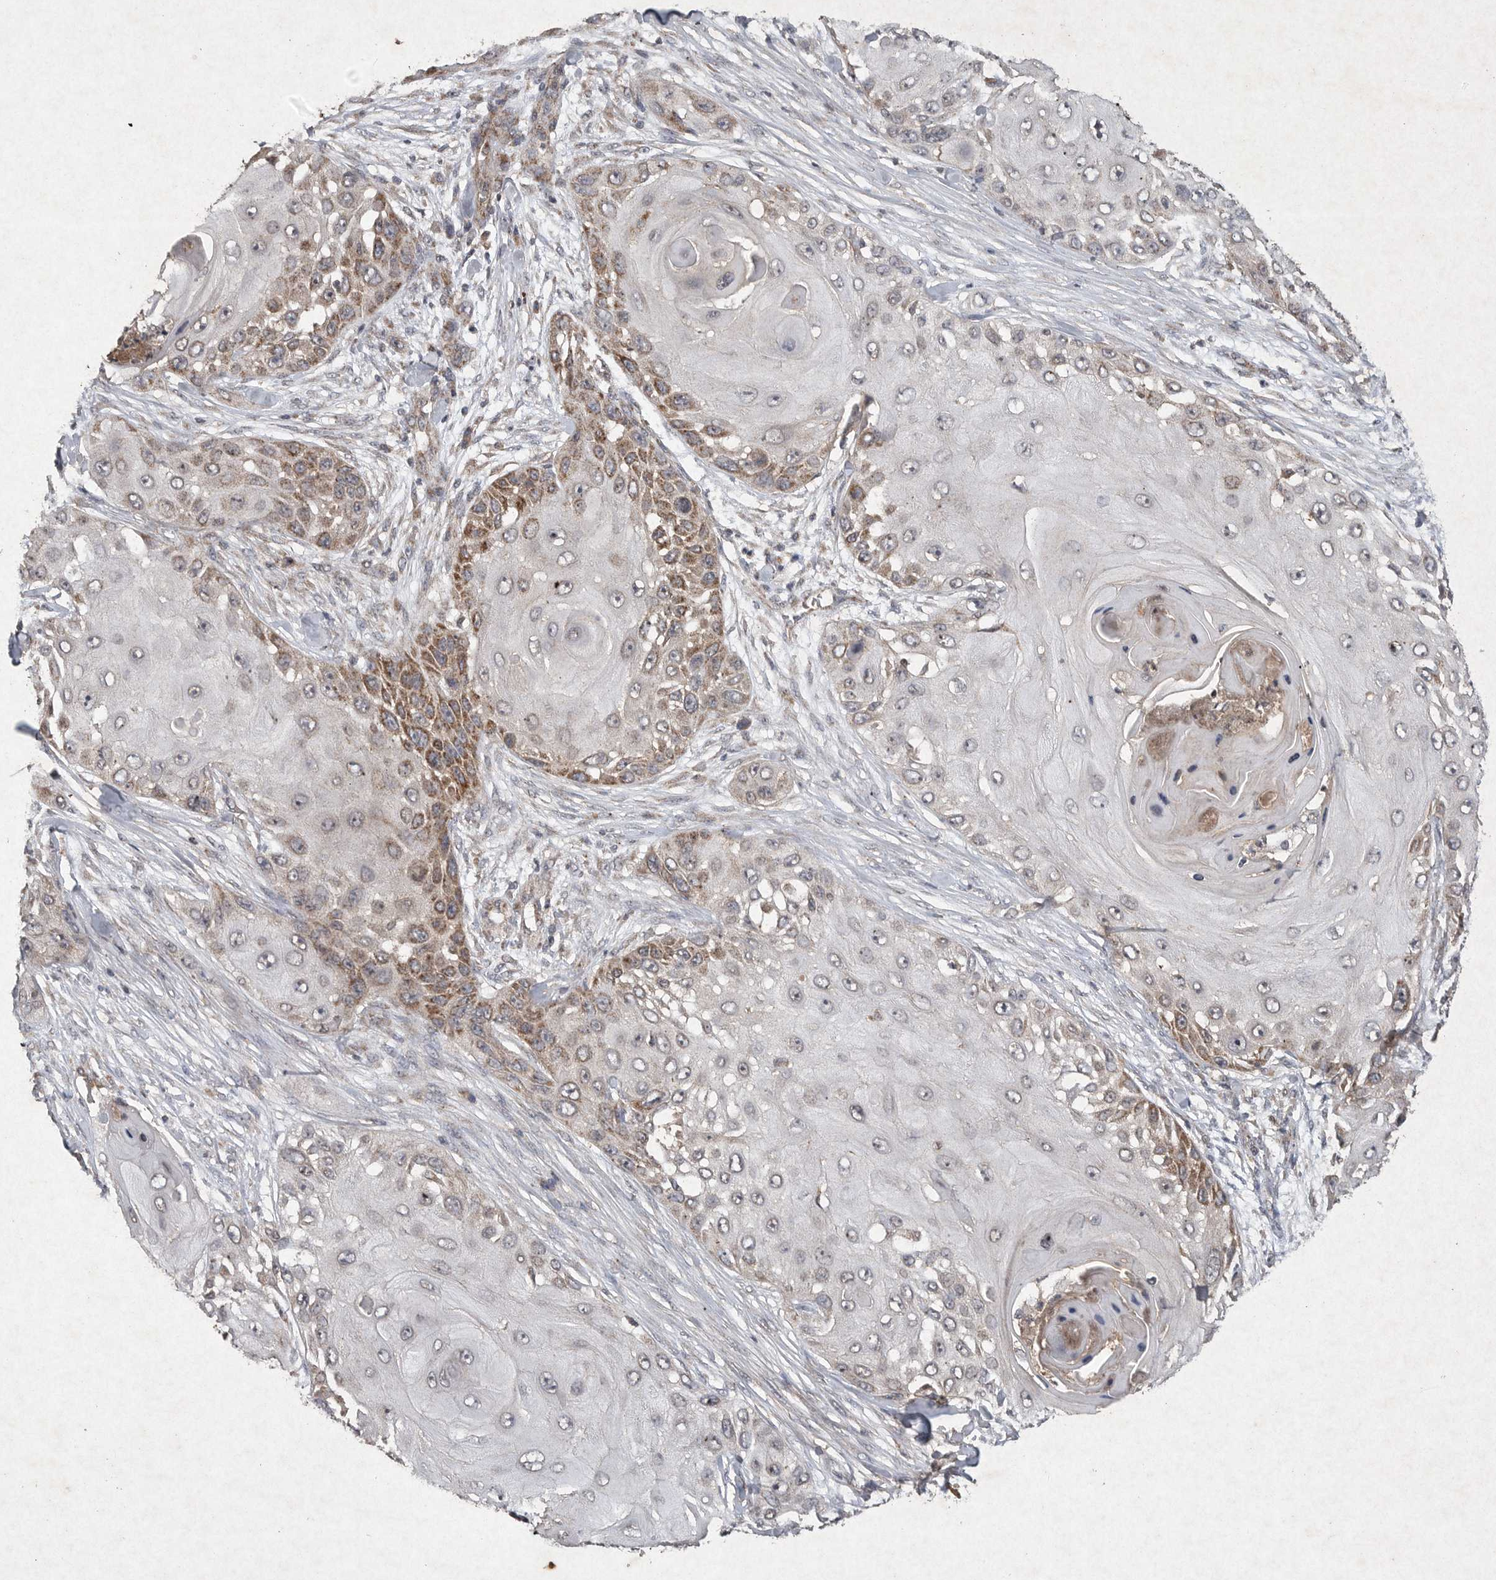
{"staining": {"intensity": "moderate", "quantity": ">75%", "location": "cytoplasmic/membranous"}, "tissue": "skin cancer", "cell_type": "Tumor cells", "image_type": "cancer", "snomed": [{"axis": "morphology", "description": "Squamous cell carcinoma, NOS"}, {"axis": "topography", "description": "Skin"}], "caption": "A high-resolution image shows IHC staining of skin cancer, which exhibits moderate cytoplasmic/membranous expression in about >75% of tumor cells.", "gene": "DDR1", "patient": {"sex": "female", "age": 44}}